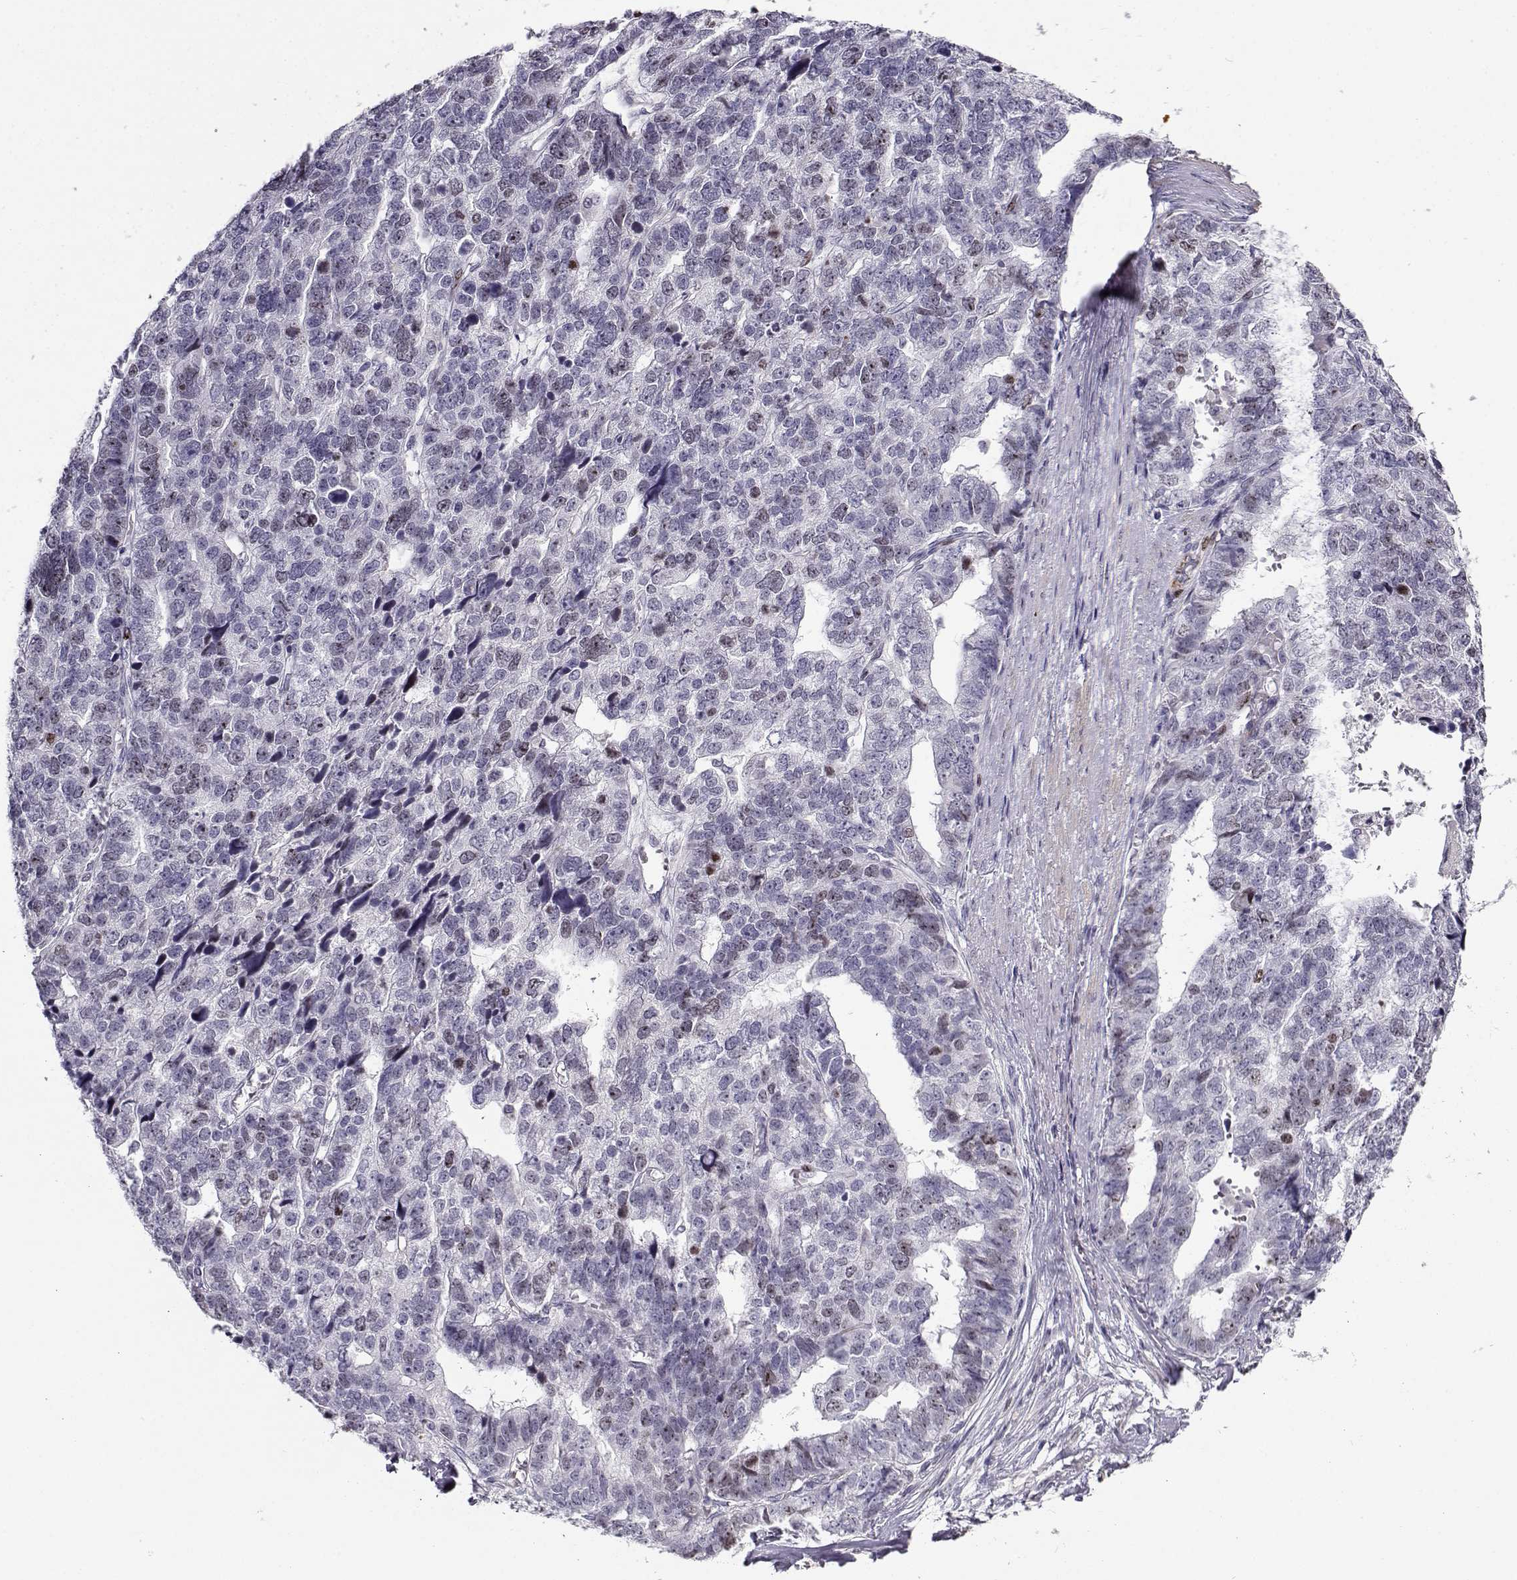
{"staining": {"intensity": "weak", "quantity": "<25%", "location": "nuclear"}, "tissue": "stomach cancer", "cell_type": "Tumor cells", "image_type": "cancer", "snomed": [{"axis": "morphology", "description": "Adenocarcinoma, NOS"}, {"axis": "topography", "description": "Stomach"}], "caption": "The micrograph exhibits no staining of tumor cells in stomach cancer (adenocarcinoma).", "gene": "NPW", "patient": {"sex": "male", "age": 69}}